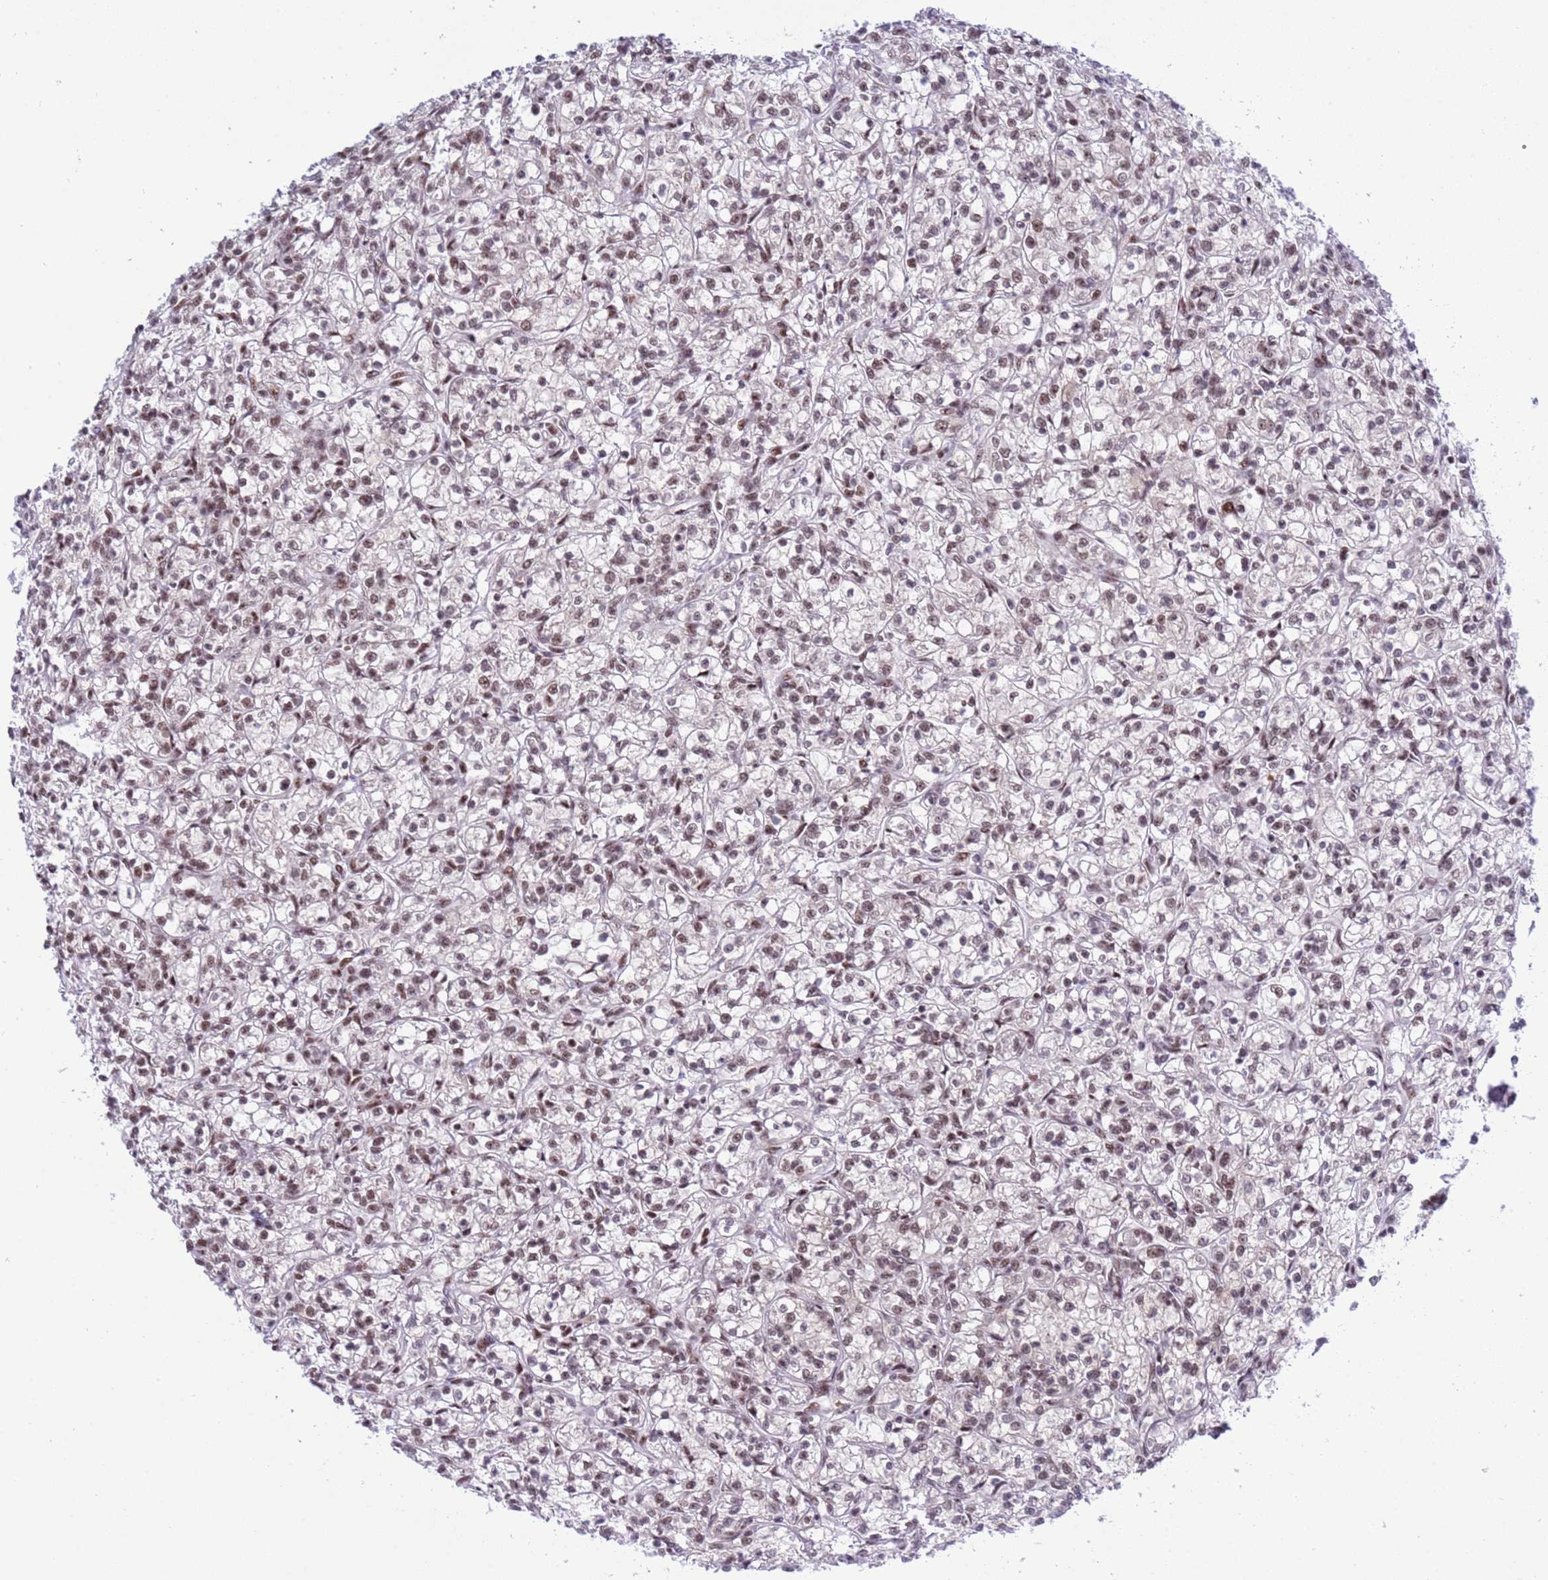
{"staining": {"intensity": "moderate", "quantity": ">75%", "location": "nuclear"}, "tissue": "renal cancer", "cell_type": "Tumor cells", "image_type": "cancer", "snomed": [{"axis": "morphology", "description": "Adenocarcinoma, NOS"}, {"axis": "topography", "description": "Kidney"}], "caption": "Moderate nuclear protein positivity is present in about >75% of tumor cells in adenocarcinoma (renal). Ihc stains the protein in brown and the nuclei are stained blue.", "gene": "THOC2", "patient": {"sex": "female", "age": 59}}